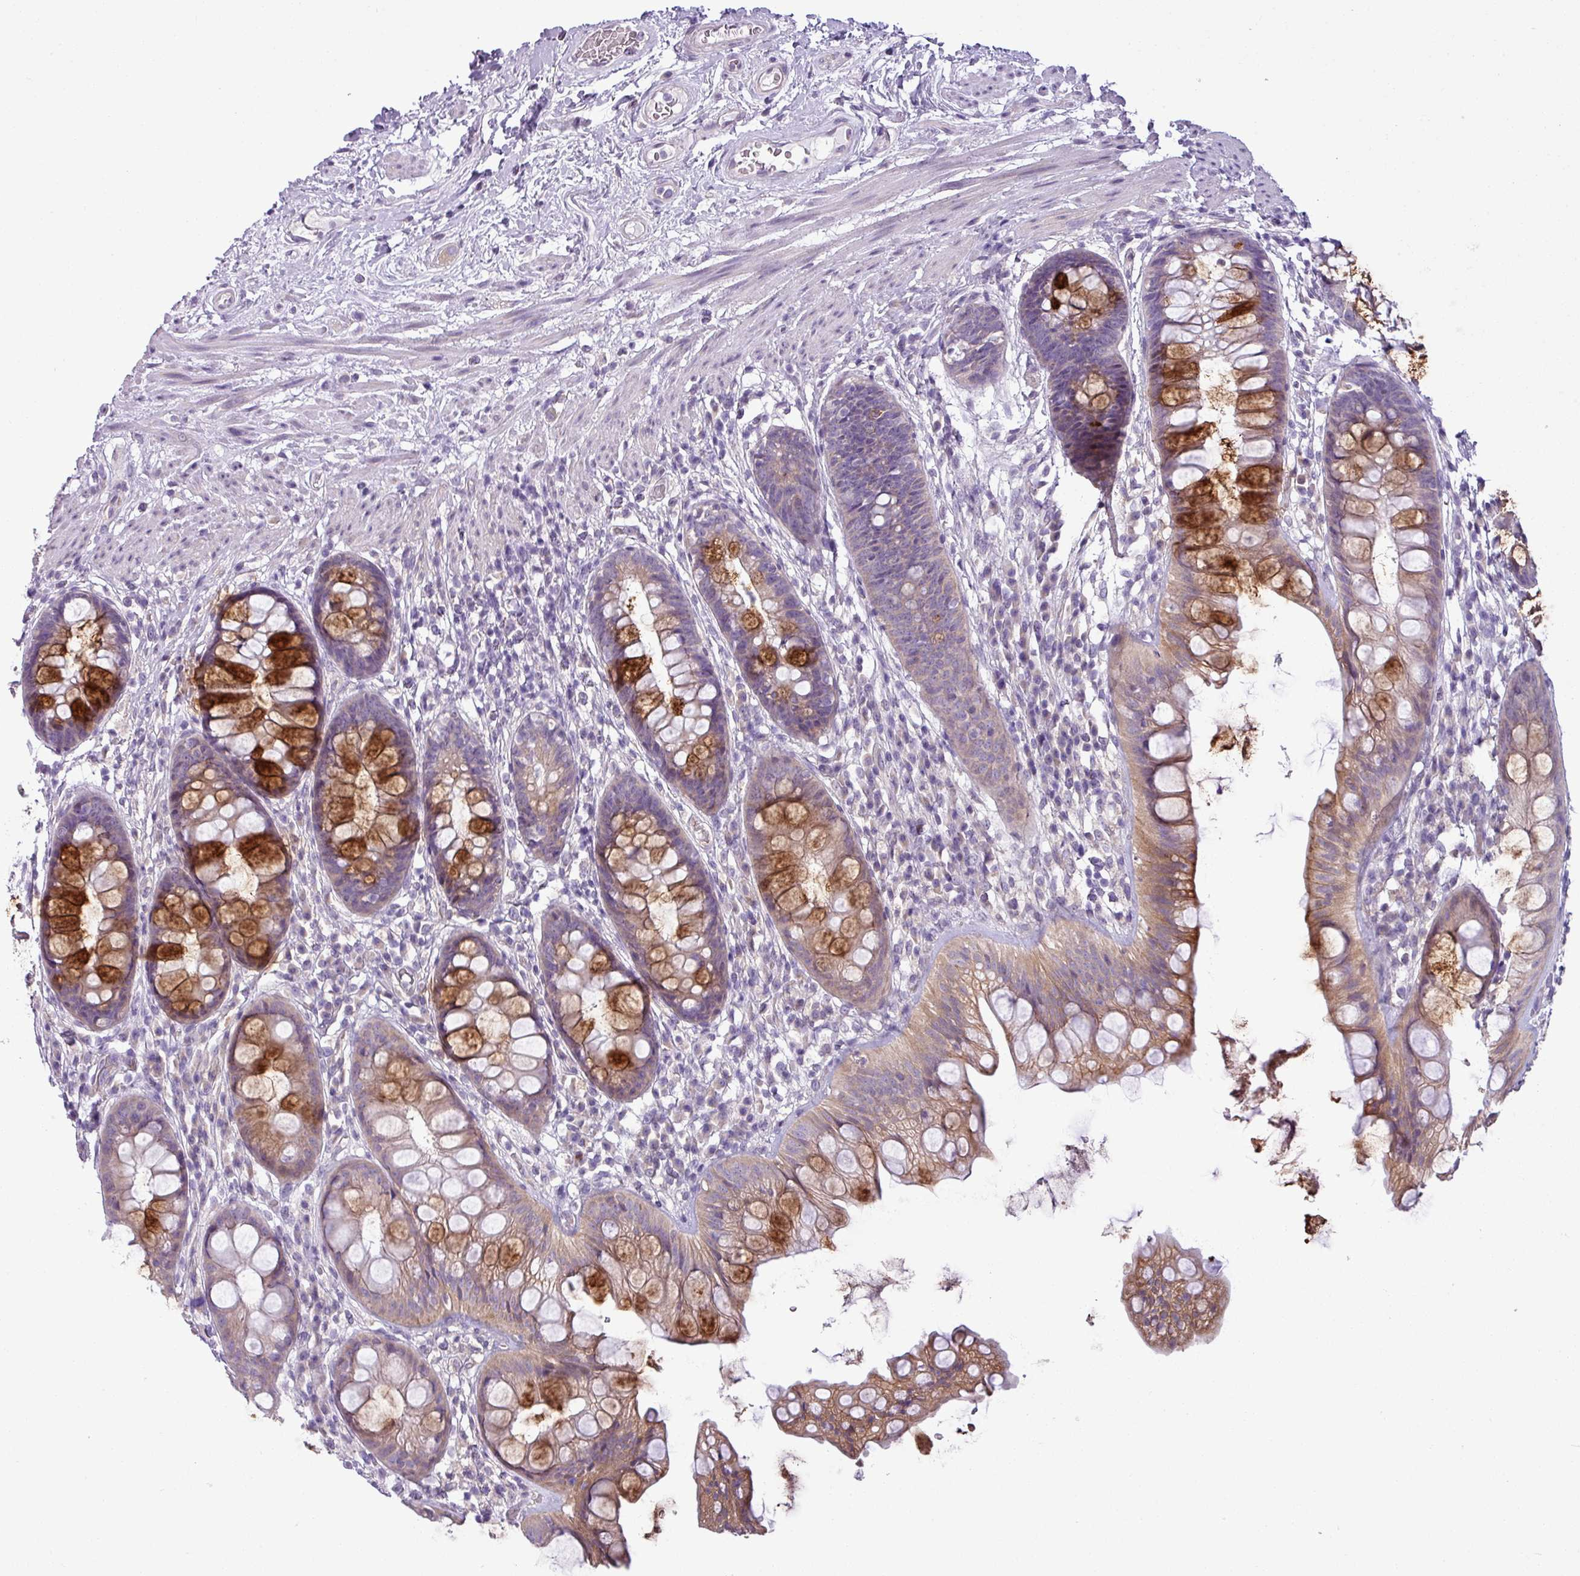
{"staining": {"intensity": "strong", "quantity": "25%-75%", "location": "cytoplasmic/membranous"}, "tissue": "rectum", "cell_type": "Glandular cells", "image_type": "normal", "snomed": [{"axis": "morphology", "description": "Normal tissue, NOS"}, {"axis": "topography", "description": "Rectum"}], "caption": "Immunohistochemistry (DAB (3,3'-diaminobenzidine)) staining of benign human rectum reveals strong cytoplasmic/membranous protein positivity in approximately 25%-75% of glandular cells.", "gene": "TOR1AIP2", "patient": {"sex": "male", "age": 74}}